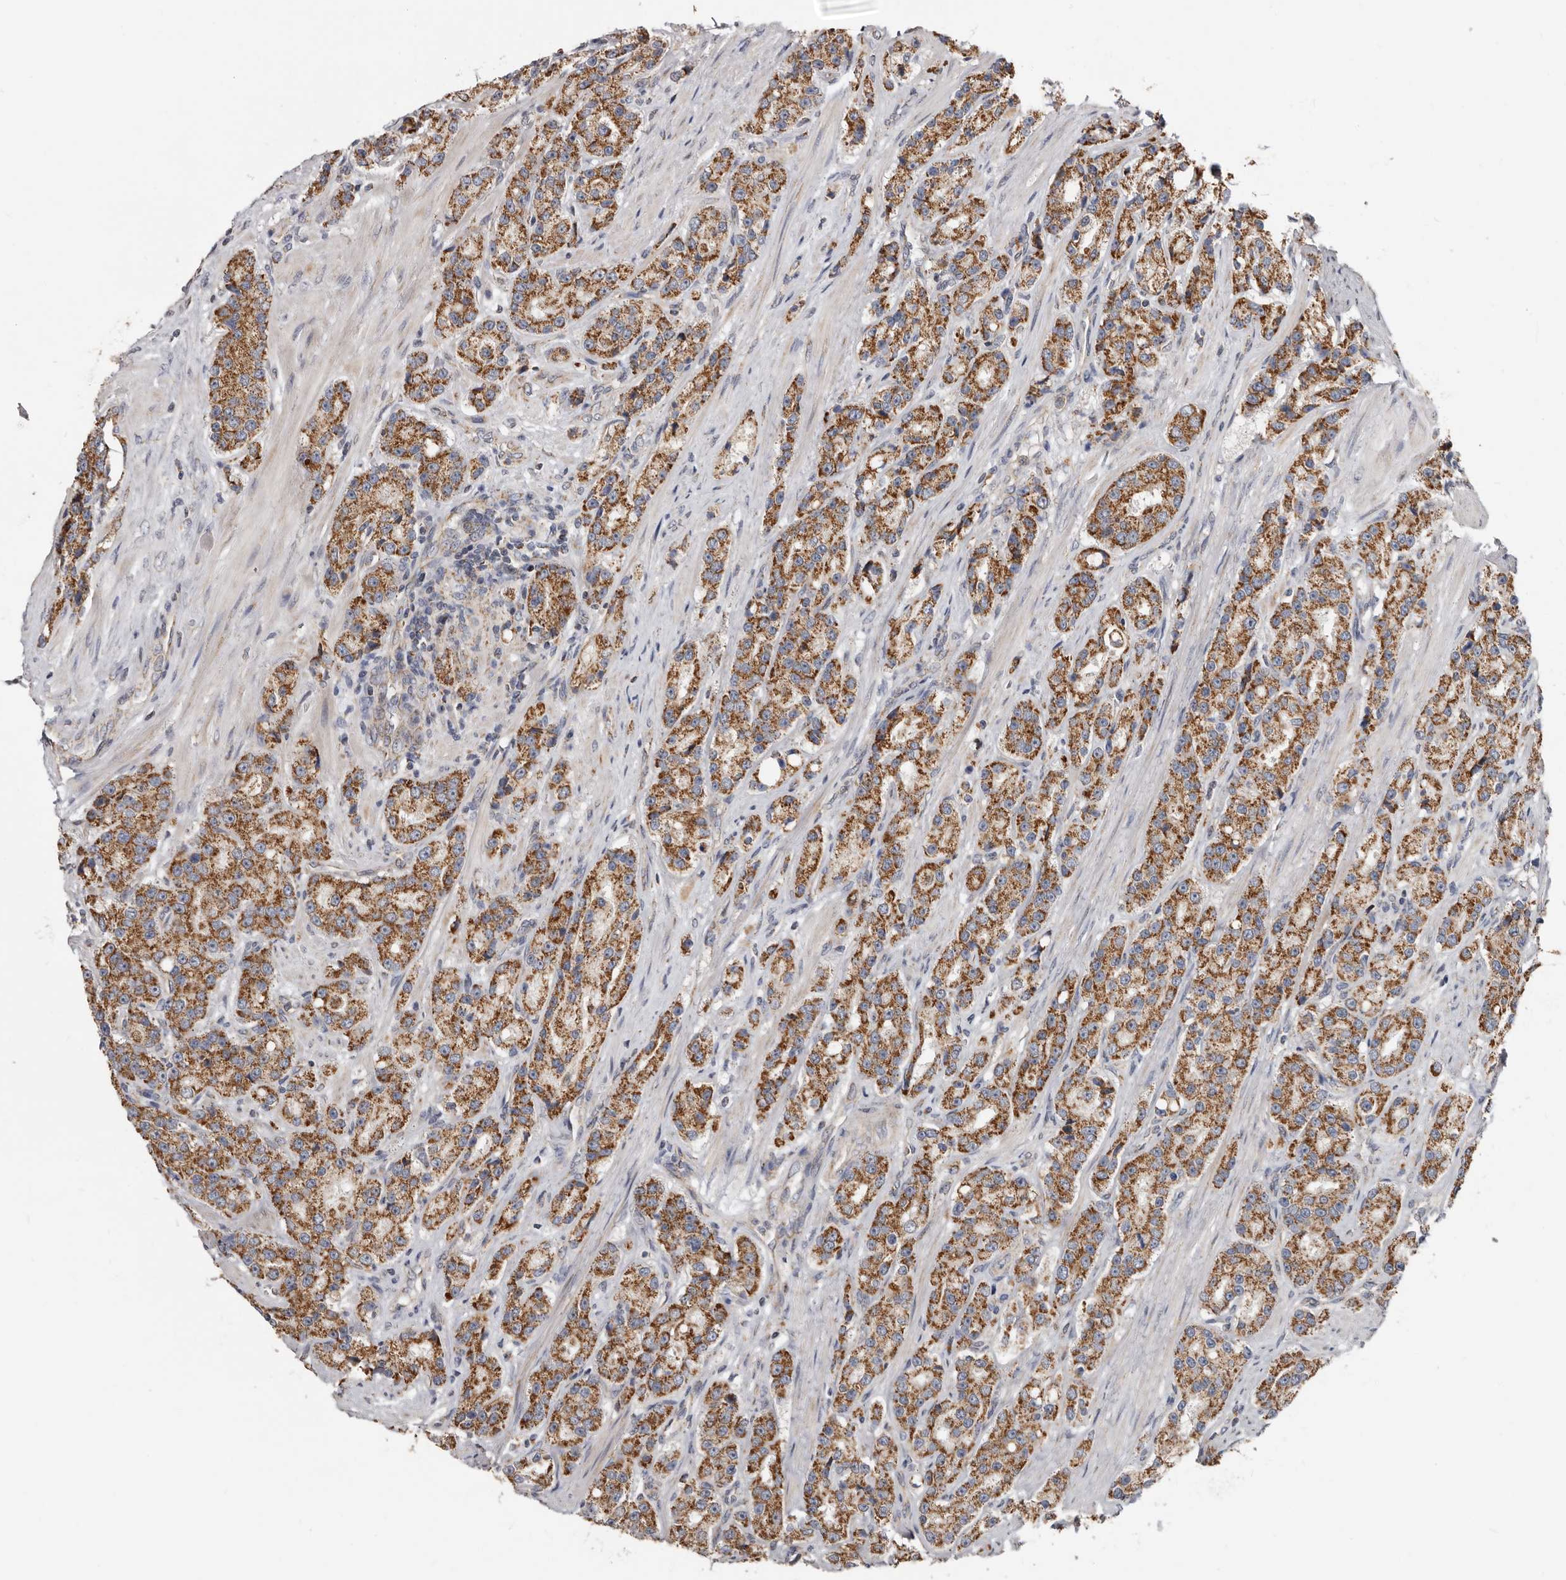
{"staining": {"intensity": "moderate", "quantity": ">75%", "location": "cytoplasmic/membranous"}, "tissue": "prostate cancer", "cell_type": "Tumor cells", "image_type": "cancer", "snomed": [{"axis": "morphology", "description": "Adenocarcinoma, High grade"}, {"axis": "topography", "description": "Prostate"}], "caption": "Immunohistochemistry (IHC) image of neoplastic tissue: prostate cancer (adenocarcinoma (high-grade)) stained using IHC shows medium levels of moderate protein expression localized specifically in the cytoplasmic/membranous of tumor cells, appearing as a cytoplasmic/membranous brown color.", "gene": "MRPL18", "patient": {"sex": "male", "age": 60}}